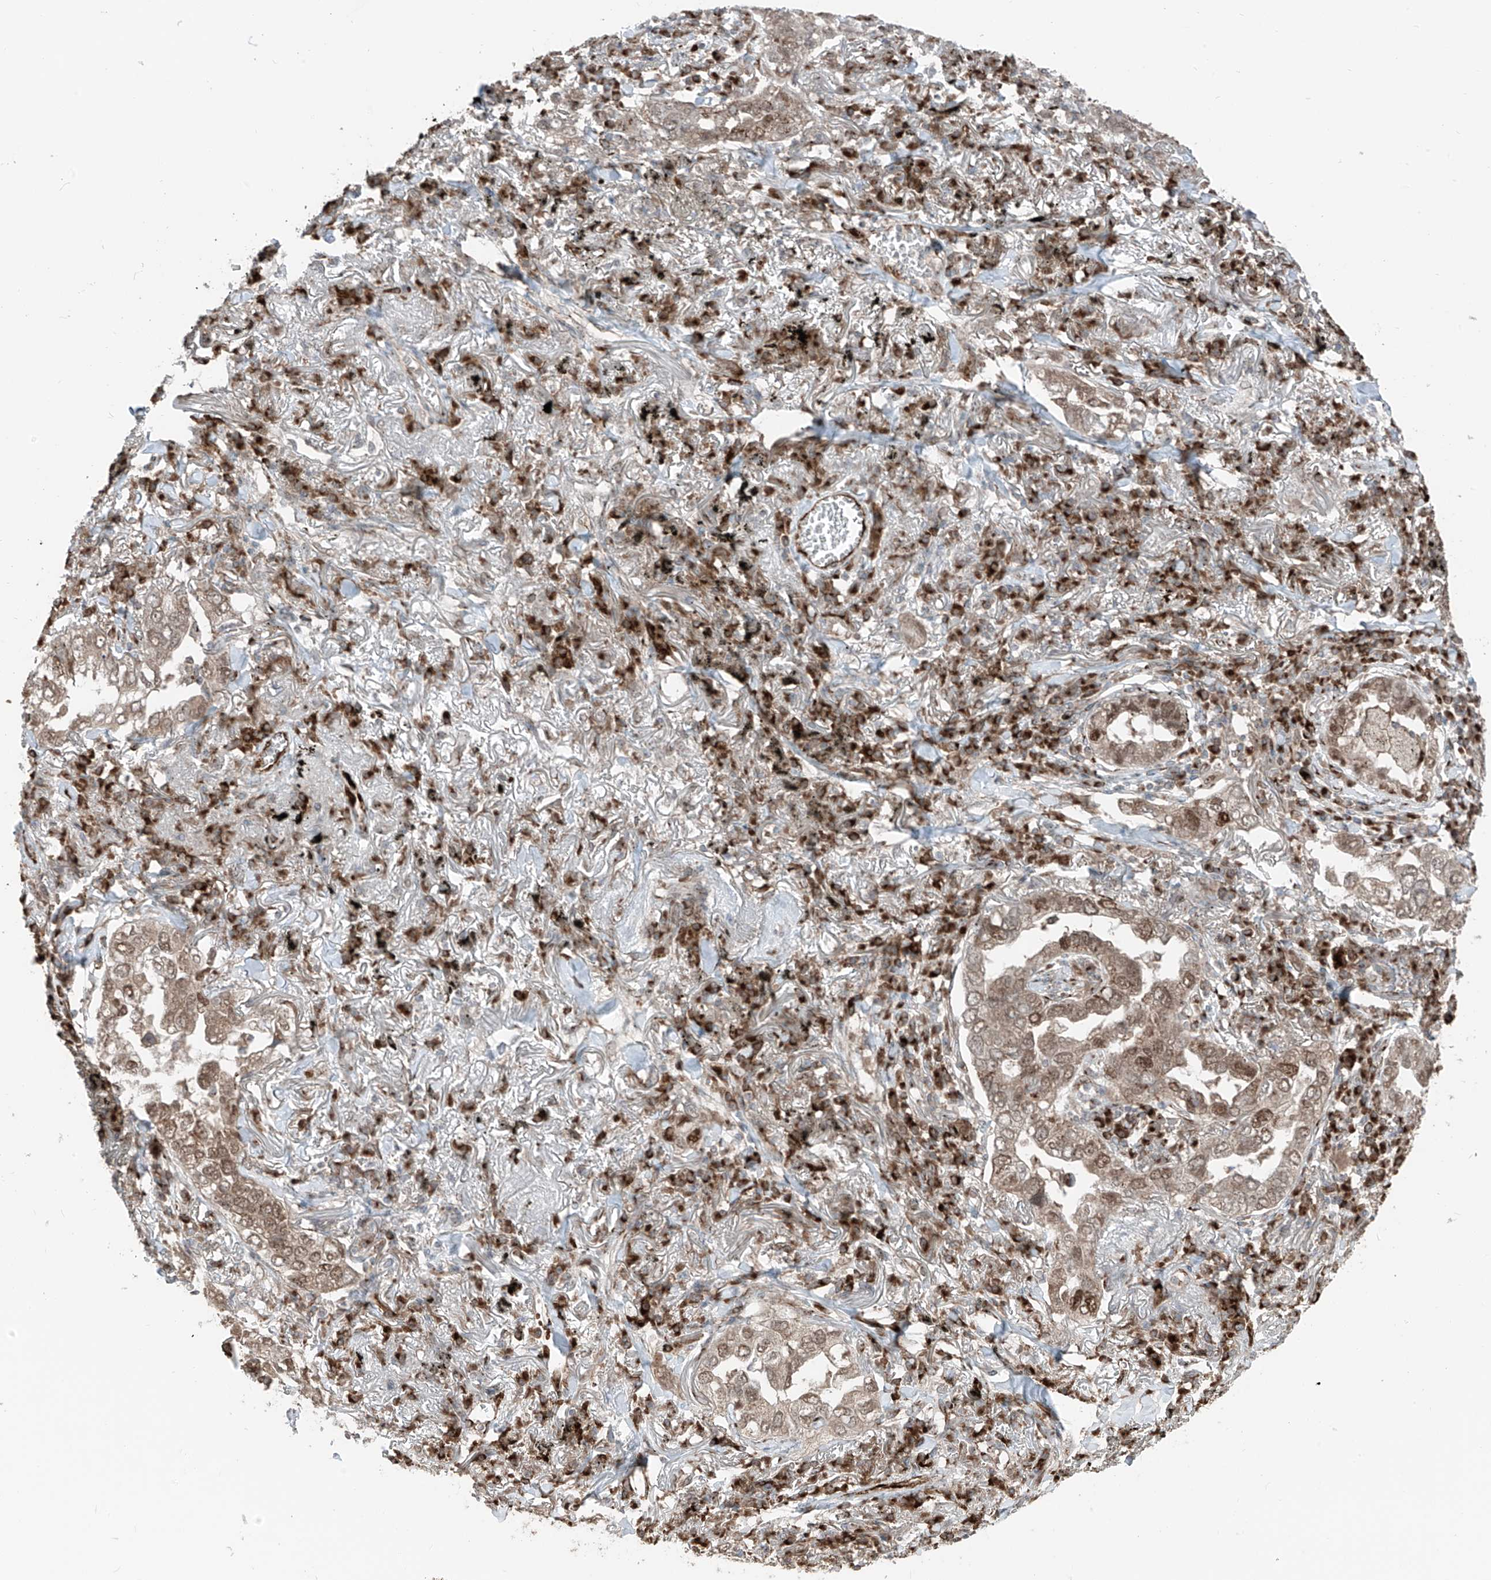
{"staining": {"intensity": "moderate", "quantity": ">75%", "location": "cytoplasmic/membranous,nuclear"}, "tissue": "lung cancer", "cell_type": "Tumor cells", "image_type": "cancer", "snomed": [{"axis": "morphology", "description": "Adenocarcinoma, NOS"}, {"axis": "topography", "description": "Lung"}], "caption": "Immunohistochemical staining of human lung adenocarcinoma reveals medium levels of moderate cytoplasmic/membranous and nuclear positivity in approximately >75% of tumor cells.", "gene": "ERLEC1", "patient": {"sex": "male", "age": 65}}